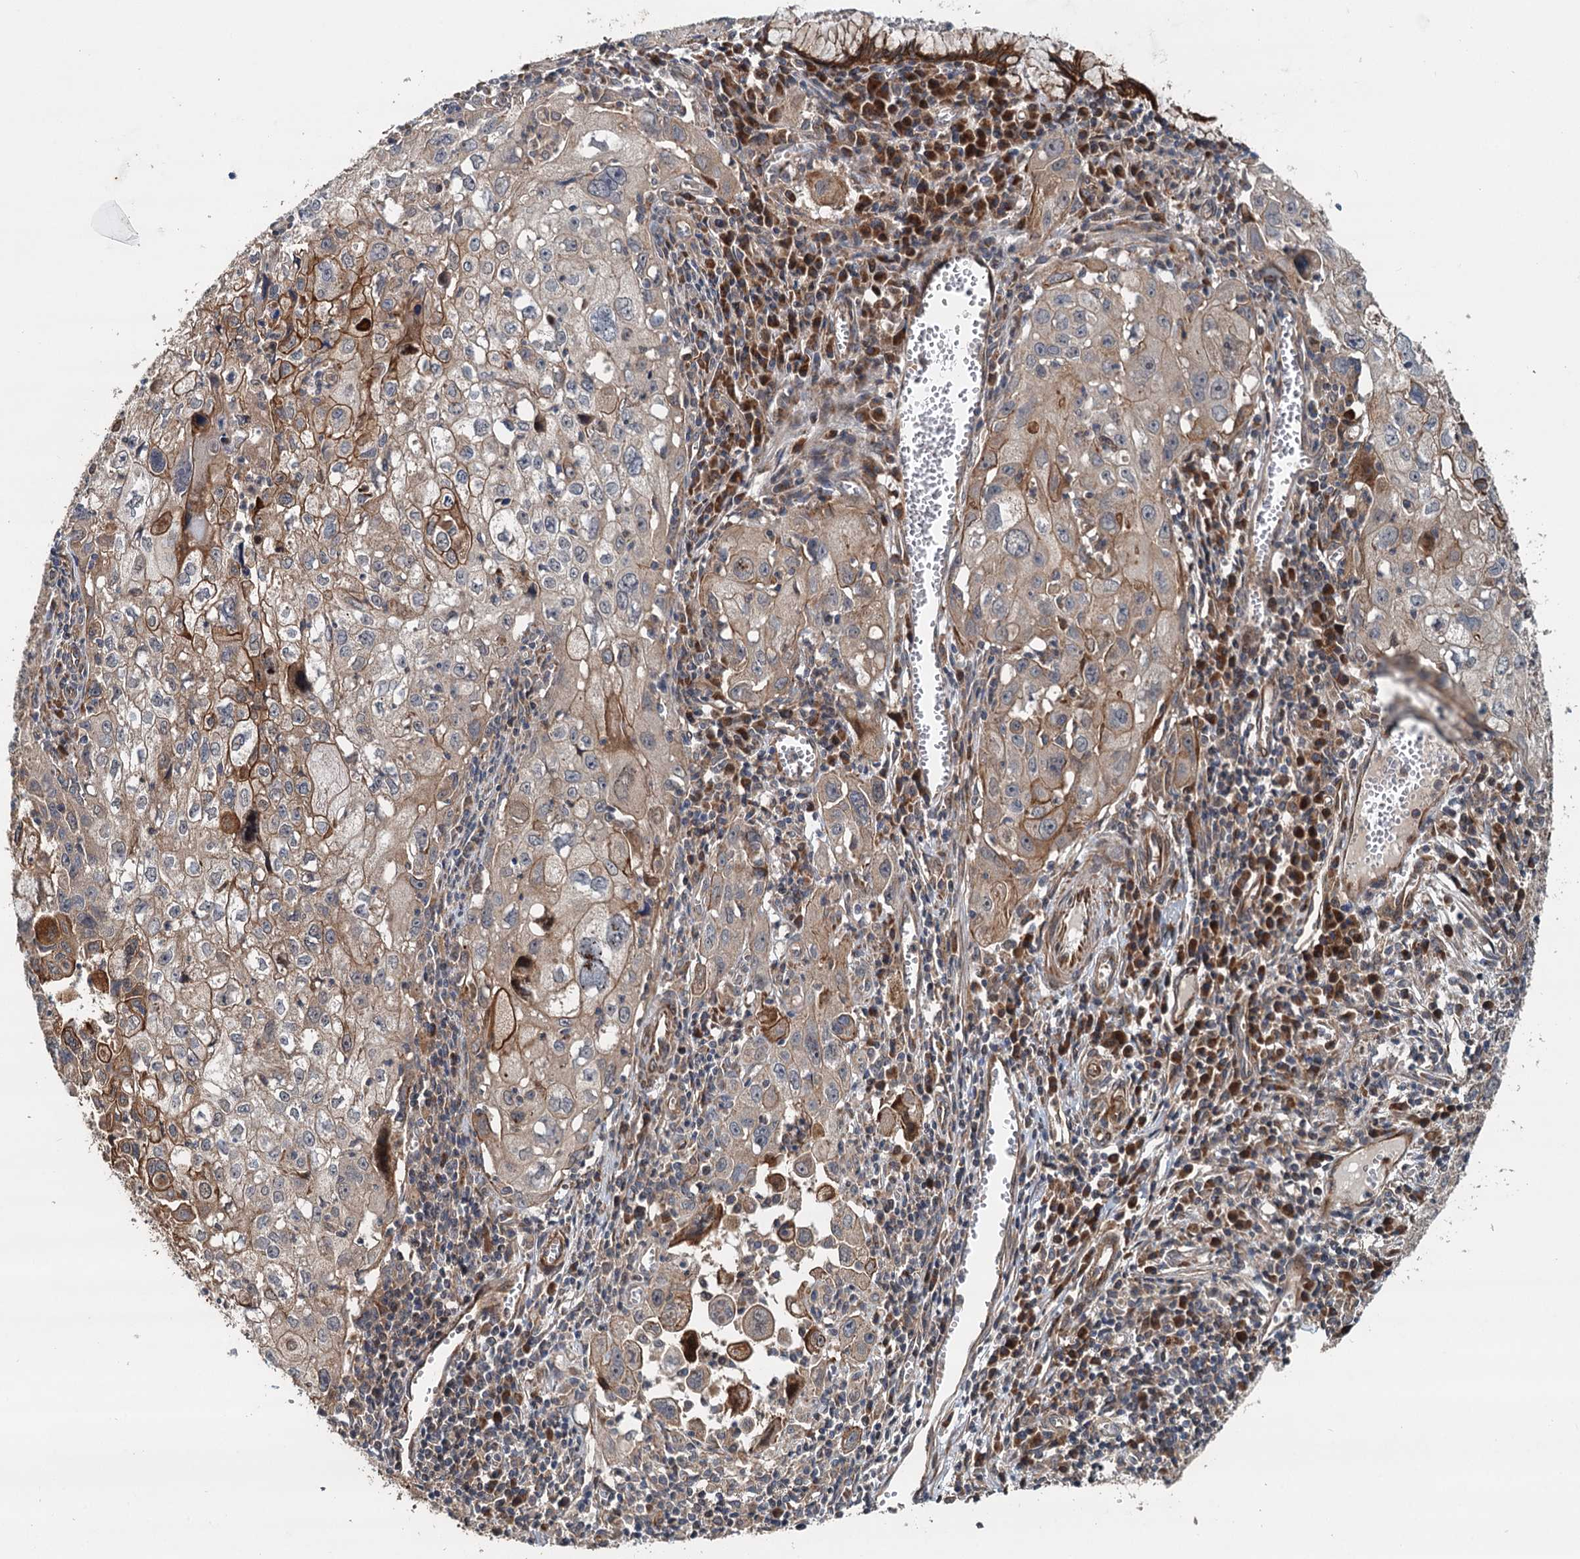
{"staining": {"intensity": "strong", "quantity": "25%-75%", "location": "cytoplasmic/membranous"}, "tissue": "cervical cancer", "cell_type": "Tumor cells", "image_type": "cancer", "snomed": [{"axis": "morphology", "description": "Squamous cell carcinoma, NOS"}, {"axis": "topography", "description": "Cervix"}], "caption": "High-magnification brightfield microscopy of cervical cancer stained with DAB (3,3'-diaminobenzidine) (brown) and counterstained with hematoxylin (blue). tumor cells exhibit strong cytoplasmic/membranous expression is present in about25%-75% of cells.", "gene": "LRRK2", "patient": {"sex": "female", "age": 42}}